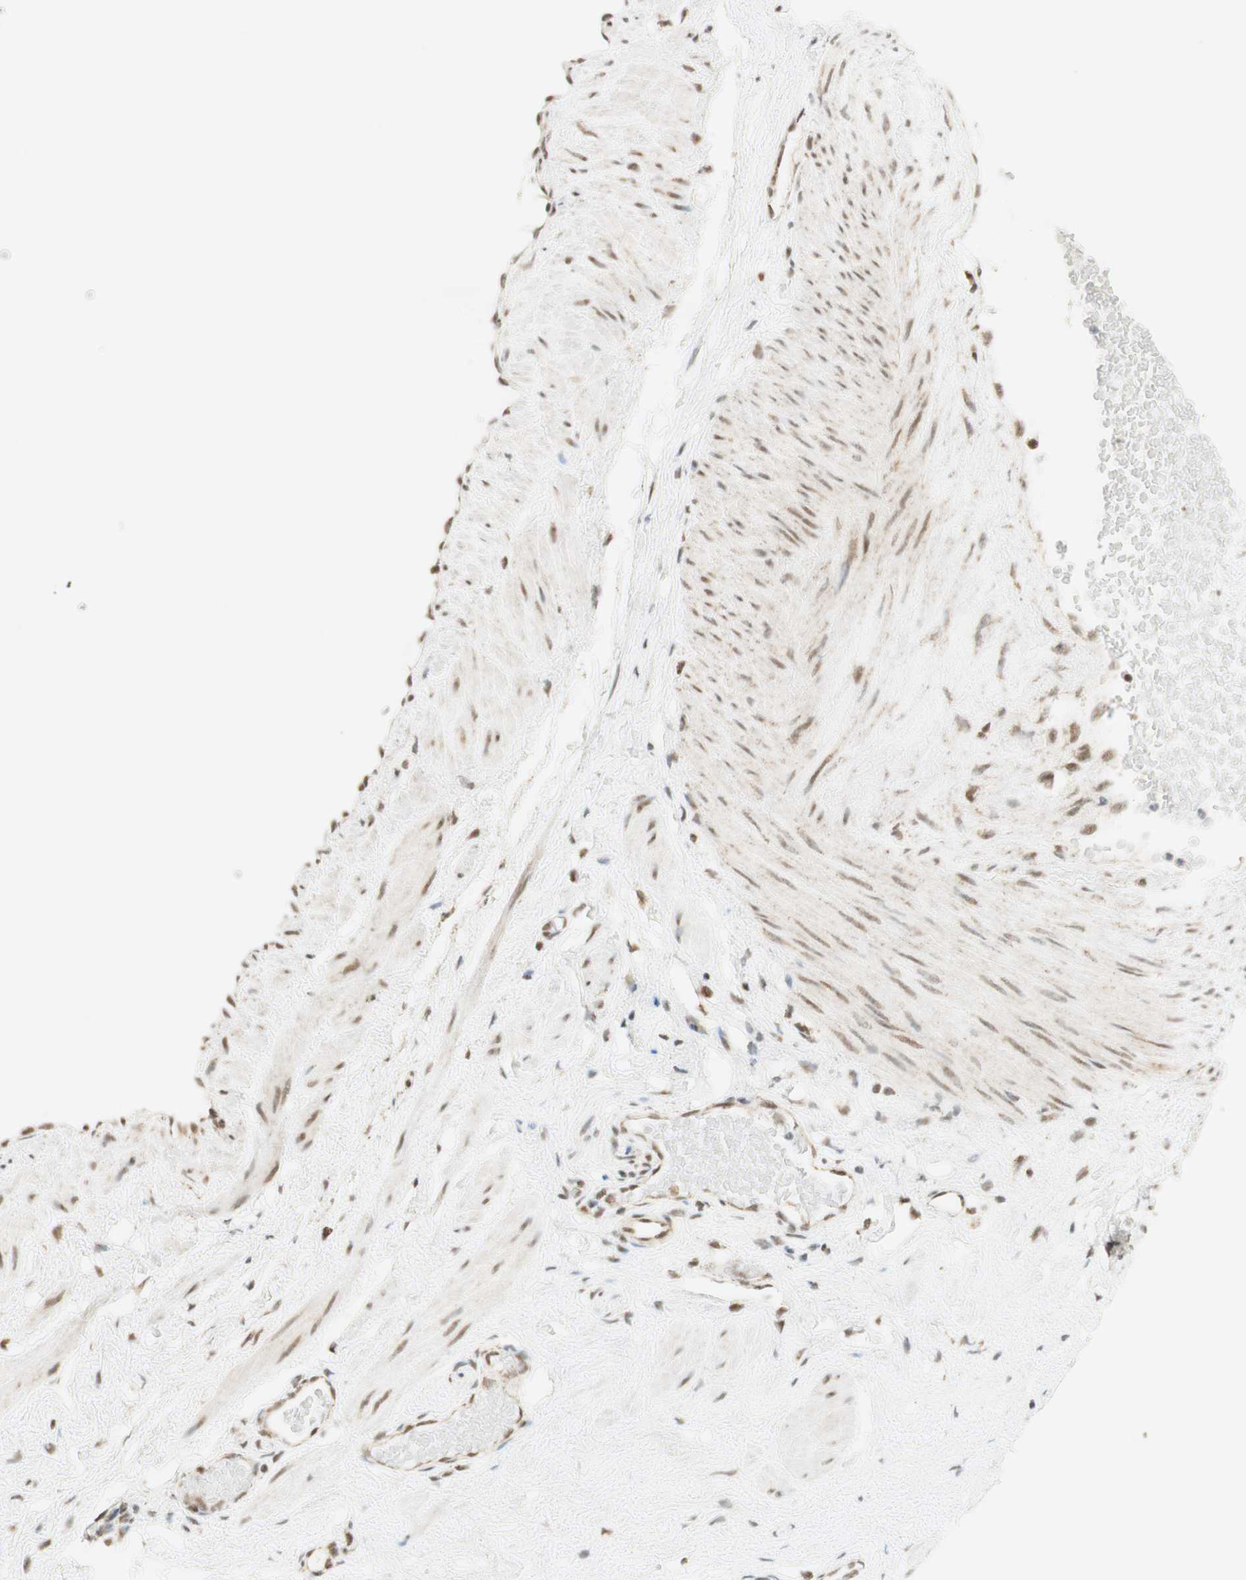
{"staining": {"intensity": "weak", "quantity": "25%-75%", "location": "nuclear"}, "tissue": "adipose tissue", "cell_type": "Adipocytes", "image_type": "normal", "snomed": [{"axis": "morphology", "description": "Normal tissue, NOS"}, {"axis": "topography", "description": "Soft tissue"}, {"axis": "topography", "description": "Vascular tissue"}], "caption": "Adipose tissue stained with DAB immunohistochemistry (IHC) demonstrates low levels of weak nuclear staining in about 25%-75% of adipocytes. Ihc stains the protein in brown and the nuclei are stained blue.", "gene": "ZNF782", "patient": {"sex": "female", "age": 35}}